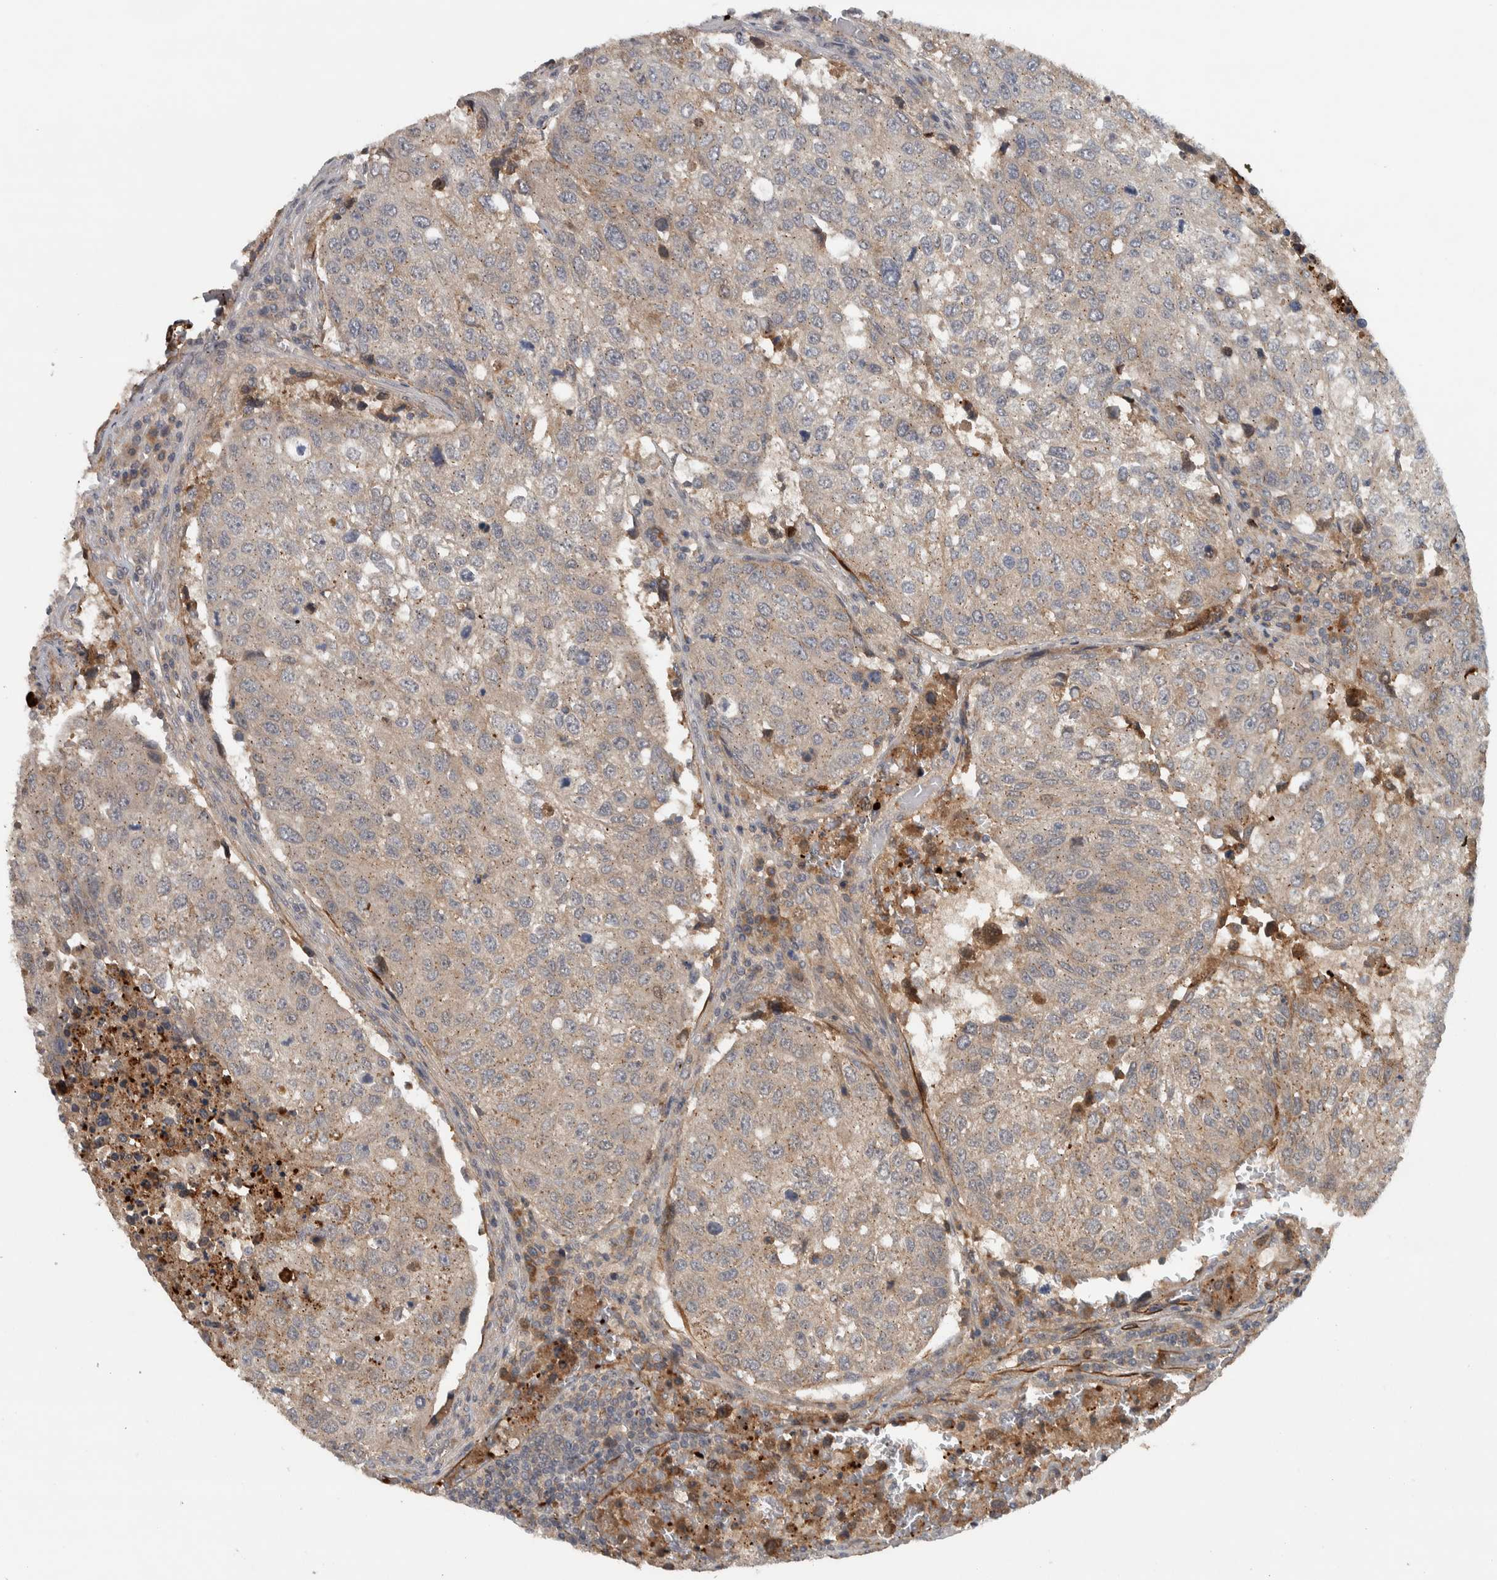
{"staining": {"intensity": "weak", "quantity": "<25%", "location": "cytoplasmic/membranous"}, "tissue": "urothelial cancer", "cell_type": "Tumor cells", "image_type": "cancer", "snomed": [{"axis": "morphology", "description": "Urothelial carcinoma, High grade"}, {"axis": "topography", "description": "Lymph node"}, {"axis": "topography", "description": "Urinary bladder"}], "caption": "Tumor cells show no significant positivity in high-grade urothelial carcinoma.", "gene": "LBHD1", "patient": {"sex": "male", "age": 51}}